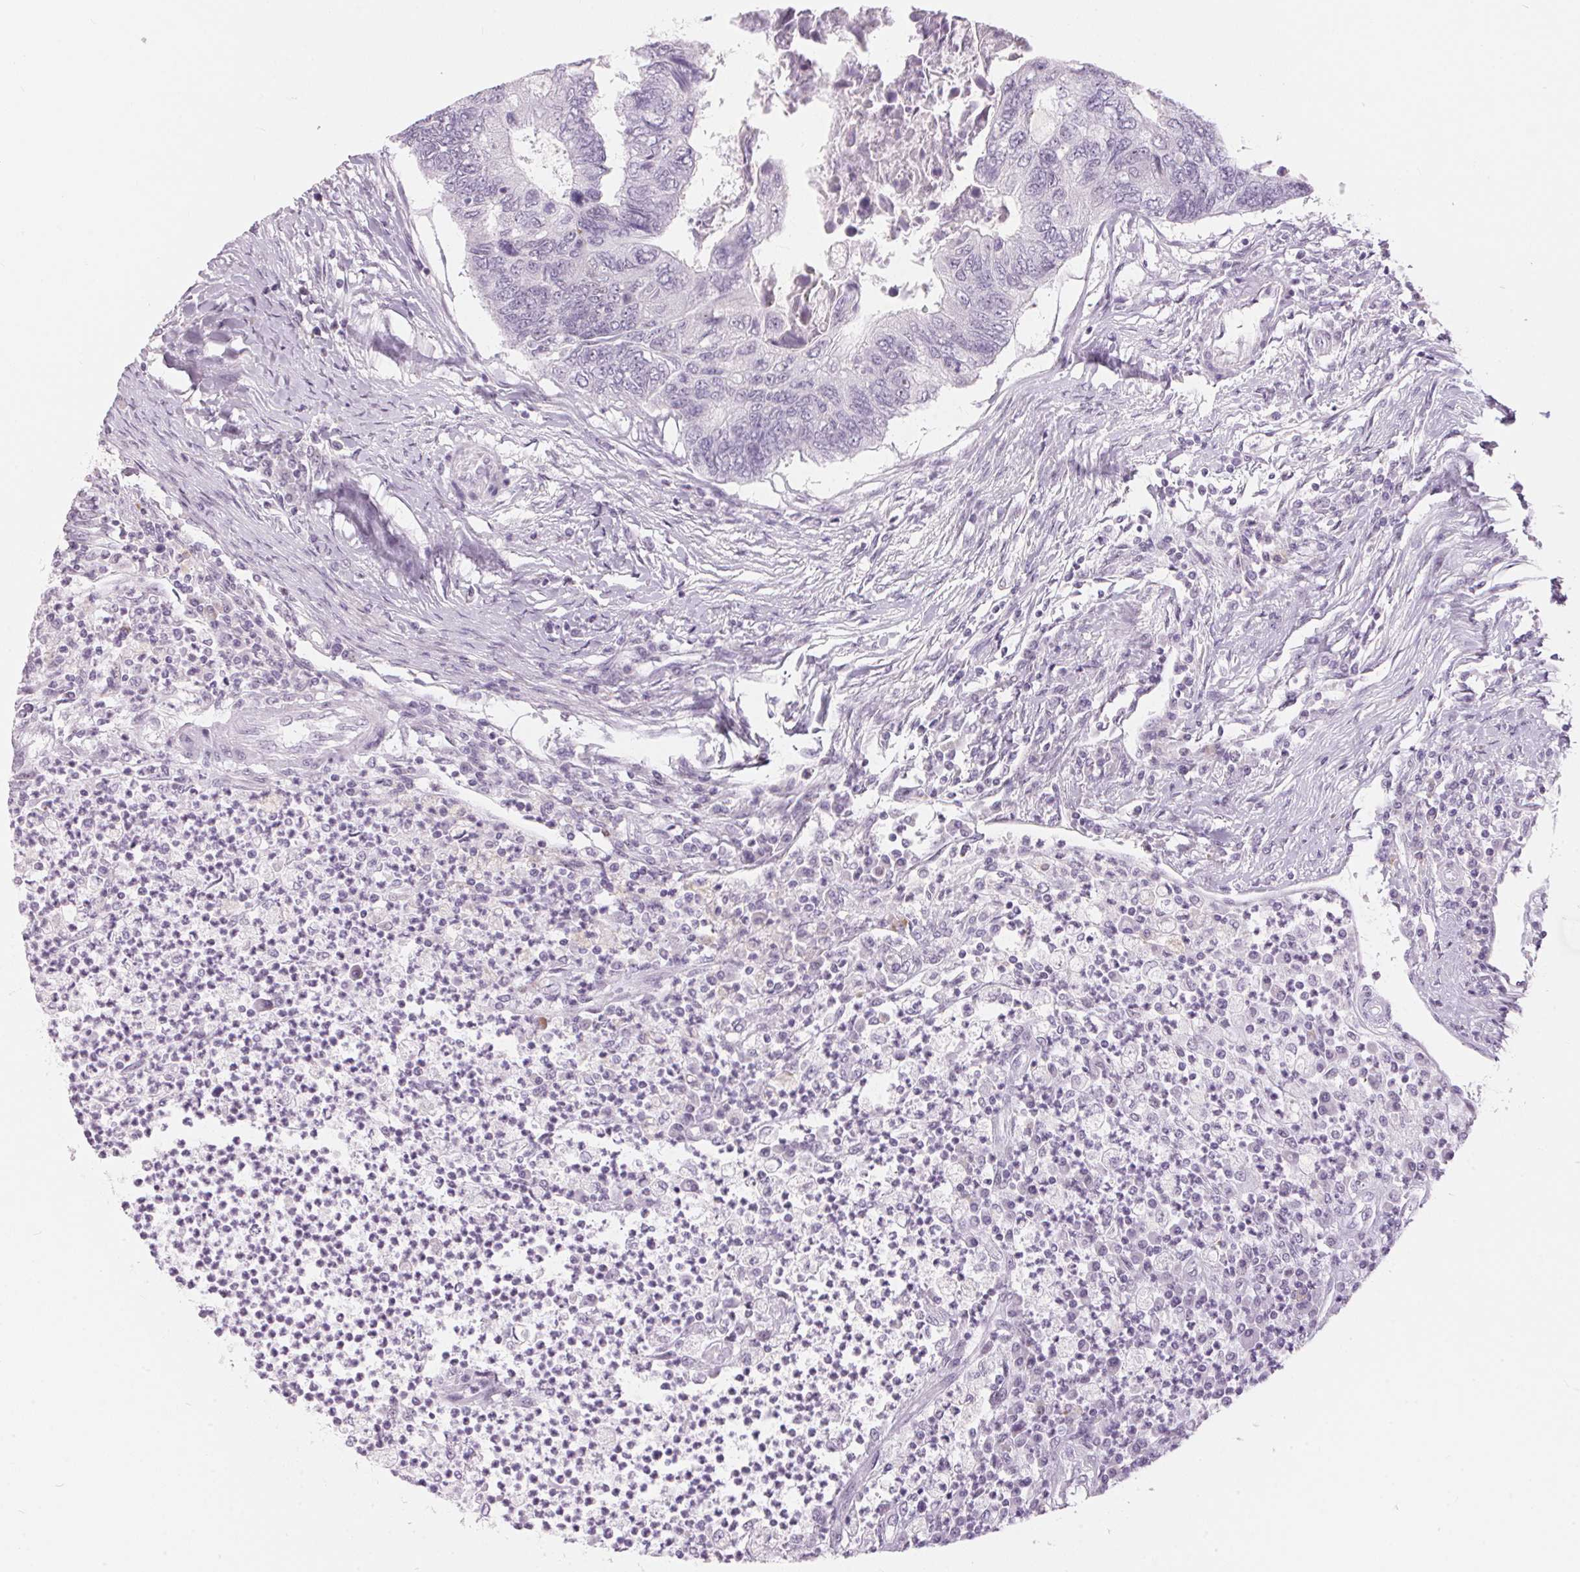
{"staining": {"intensity": "negative", "quantity": "none", "location": "none"}, "tissue": "colorectal cancer", "cell_type": "Tumor cells", "image_type": "cancer", "snomed": [{"axis": "morphology", "description": "Adenocarcinoma, NOS"}, {"axis": "topography", "description": "Colon"}], "caption": "Immunohistochemistry image of human colorectal cancer stained for a protein (brown), which shows no expression in tumor cells.", "gene": "CADPS", "patient": {"sex": "female", "age": 67}}